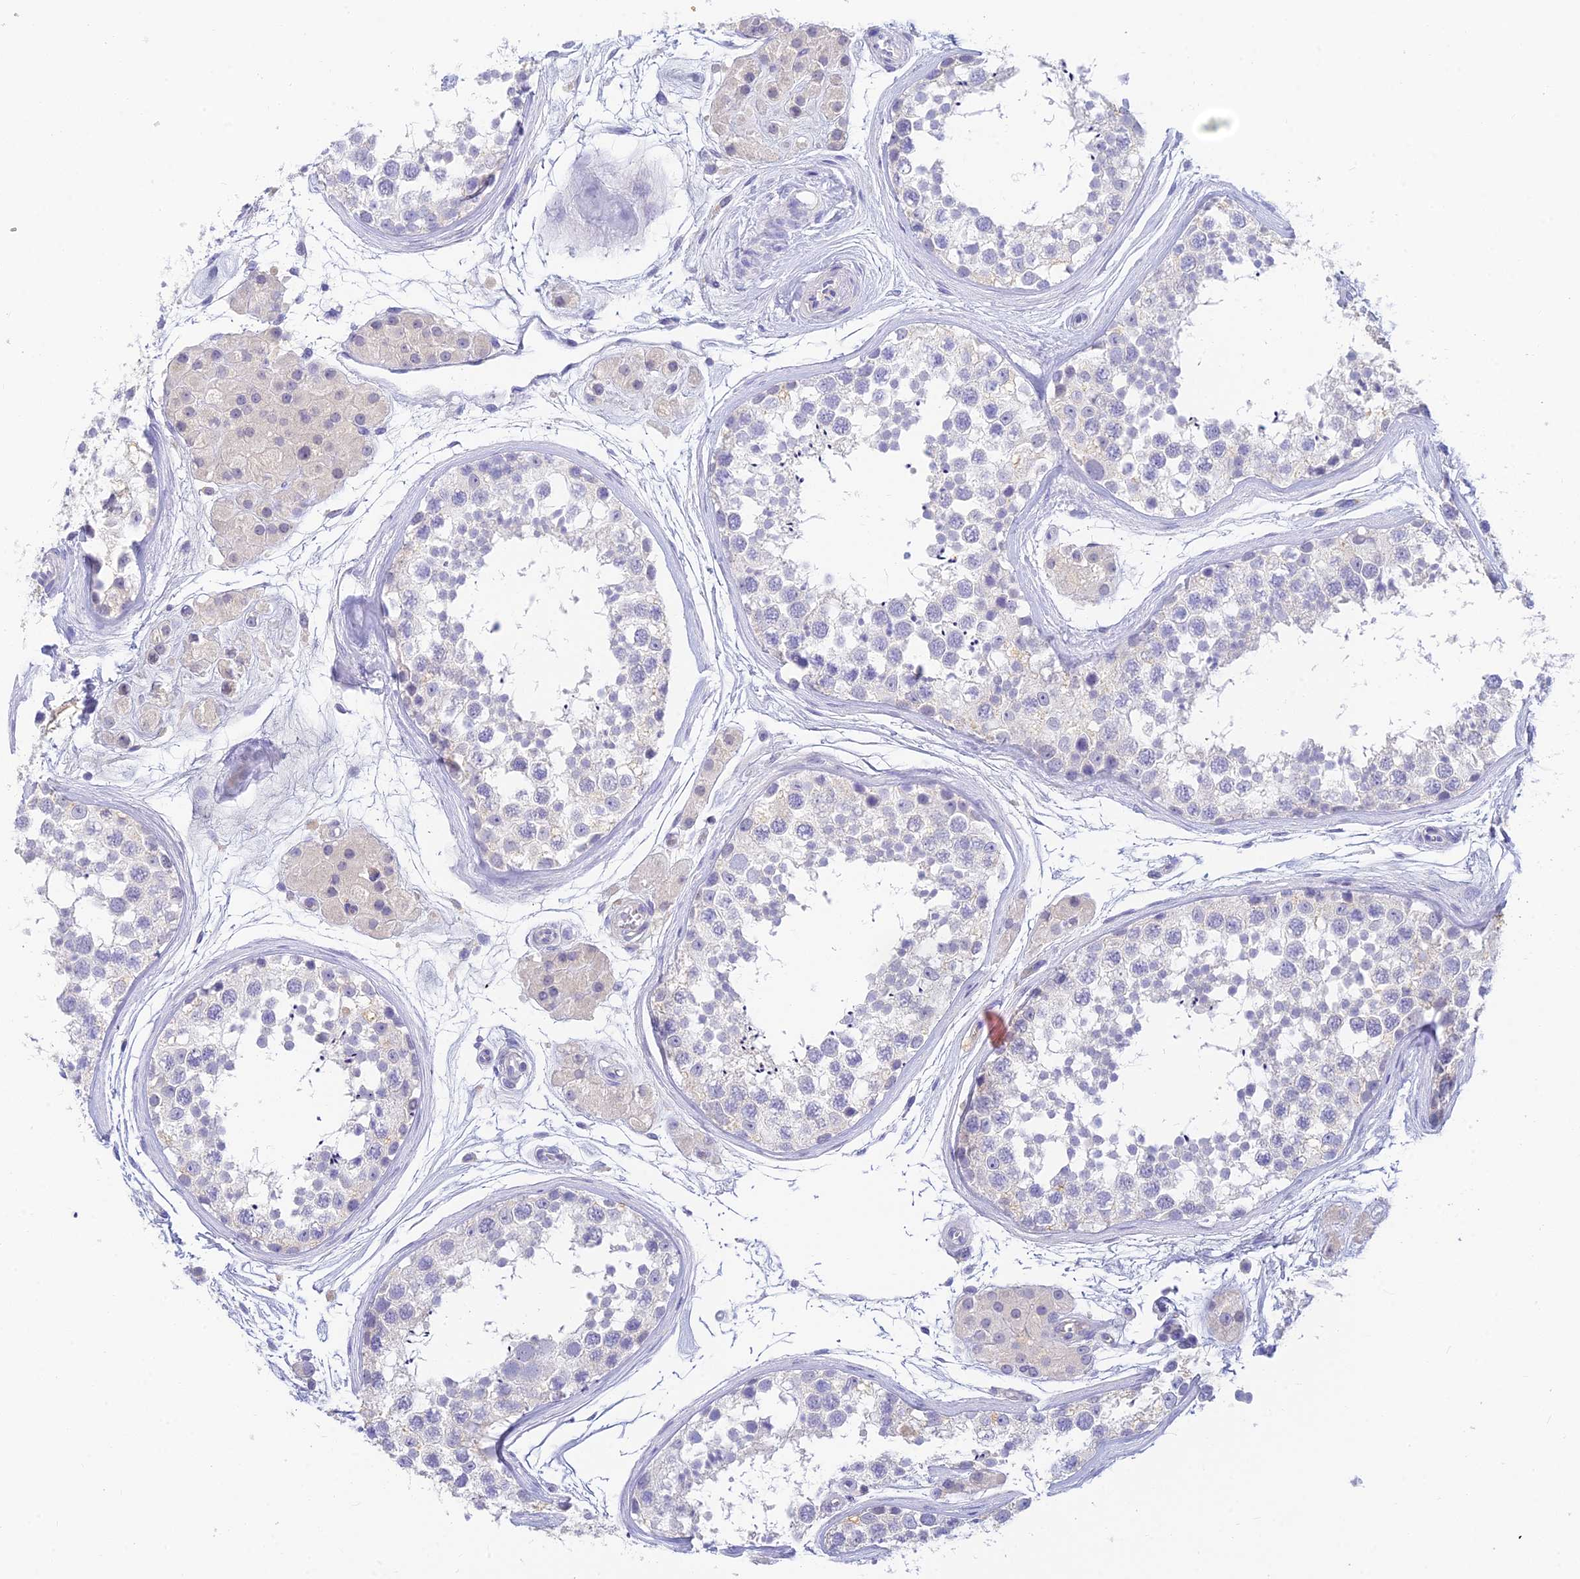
{"staining": {"intensity": "negative", "quantity": "none", "location": "none"}, "tissue": "testis", "cell_type": "Cells in seminiferous ducts", "image_type": "normal", "snomed": [{"axis": "morphology", "description": "Normal tissue, NOS"}, {"axis": "topography", "description": "Testis"}], "caption": "Cells in seminiferous ducts show no significant protein expression in unremarkable testis. (DAB (3,3'-diaminobenzidine) immunohistochemistry (IHC), high magnification).", "gene": "INTS13", "patient": {"sex": "male", "age": 56}}